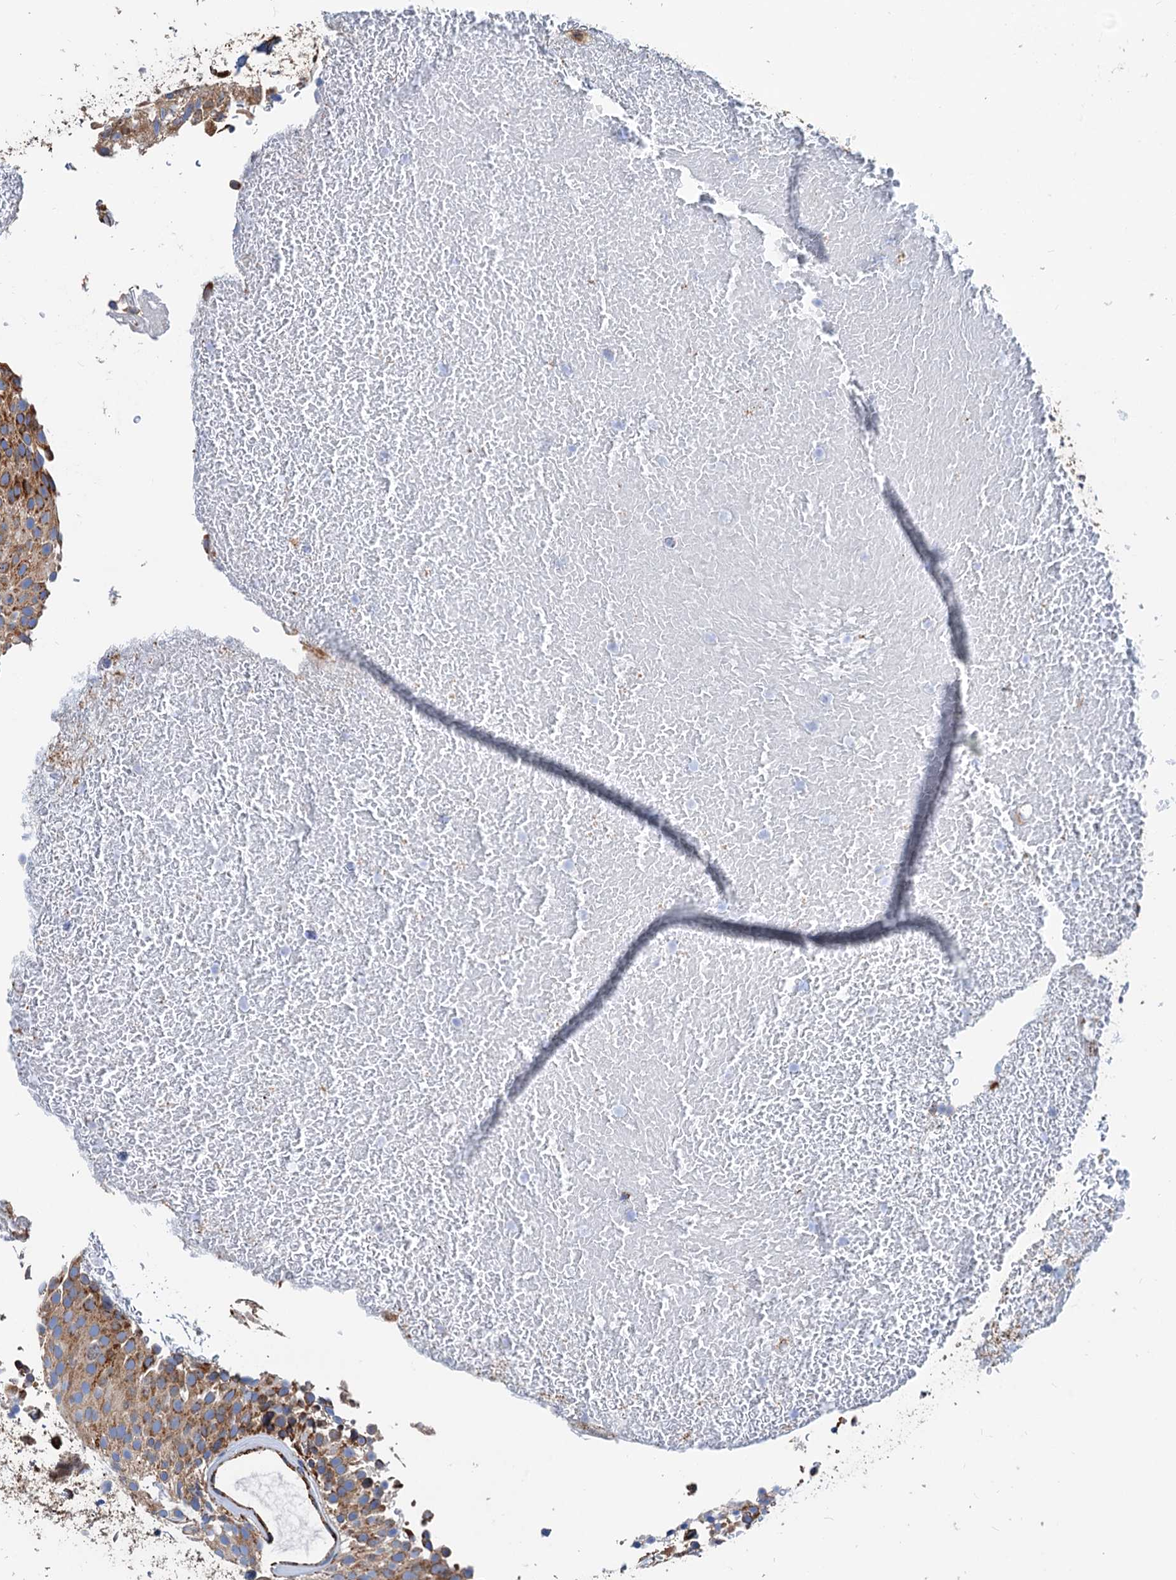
{"staining": {"intensity": "moderate", "quantity": ">75%", "location": "cytoplasmic/membranous"}, "tissue": "urothelial cancer", "cell_type": "Tumor cells", "image_type": "cancer", "snomed": [{"axis": "morphology", "description": "Urothelial carcinoma, Low grade"}, {"axis": "topography", "description": "Urinary bladder"}], "caption": "Moderate cytoplasmic/membranous protein positivity is appreciated in about >75% of tumor cells in urothelial carcinoma (low-grade).", "gene": "HSPA5", "patient": {"sex": "male", "age": 78}}